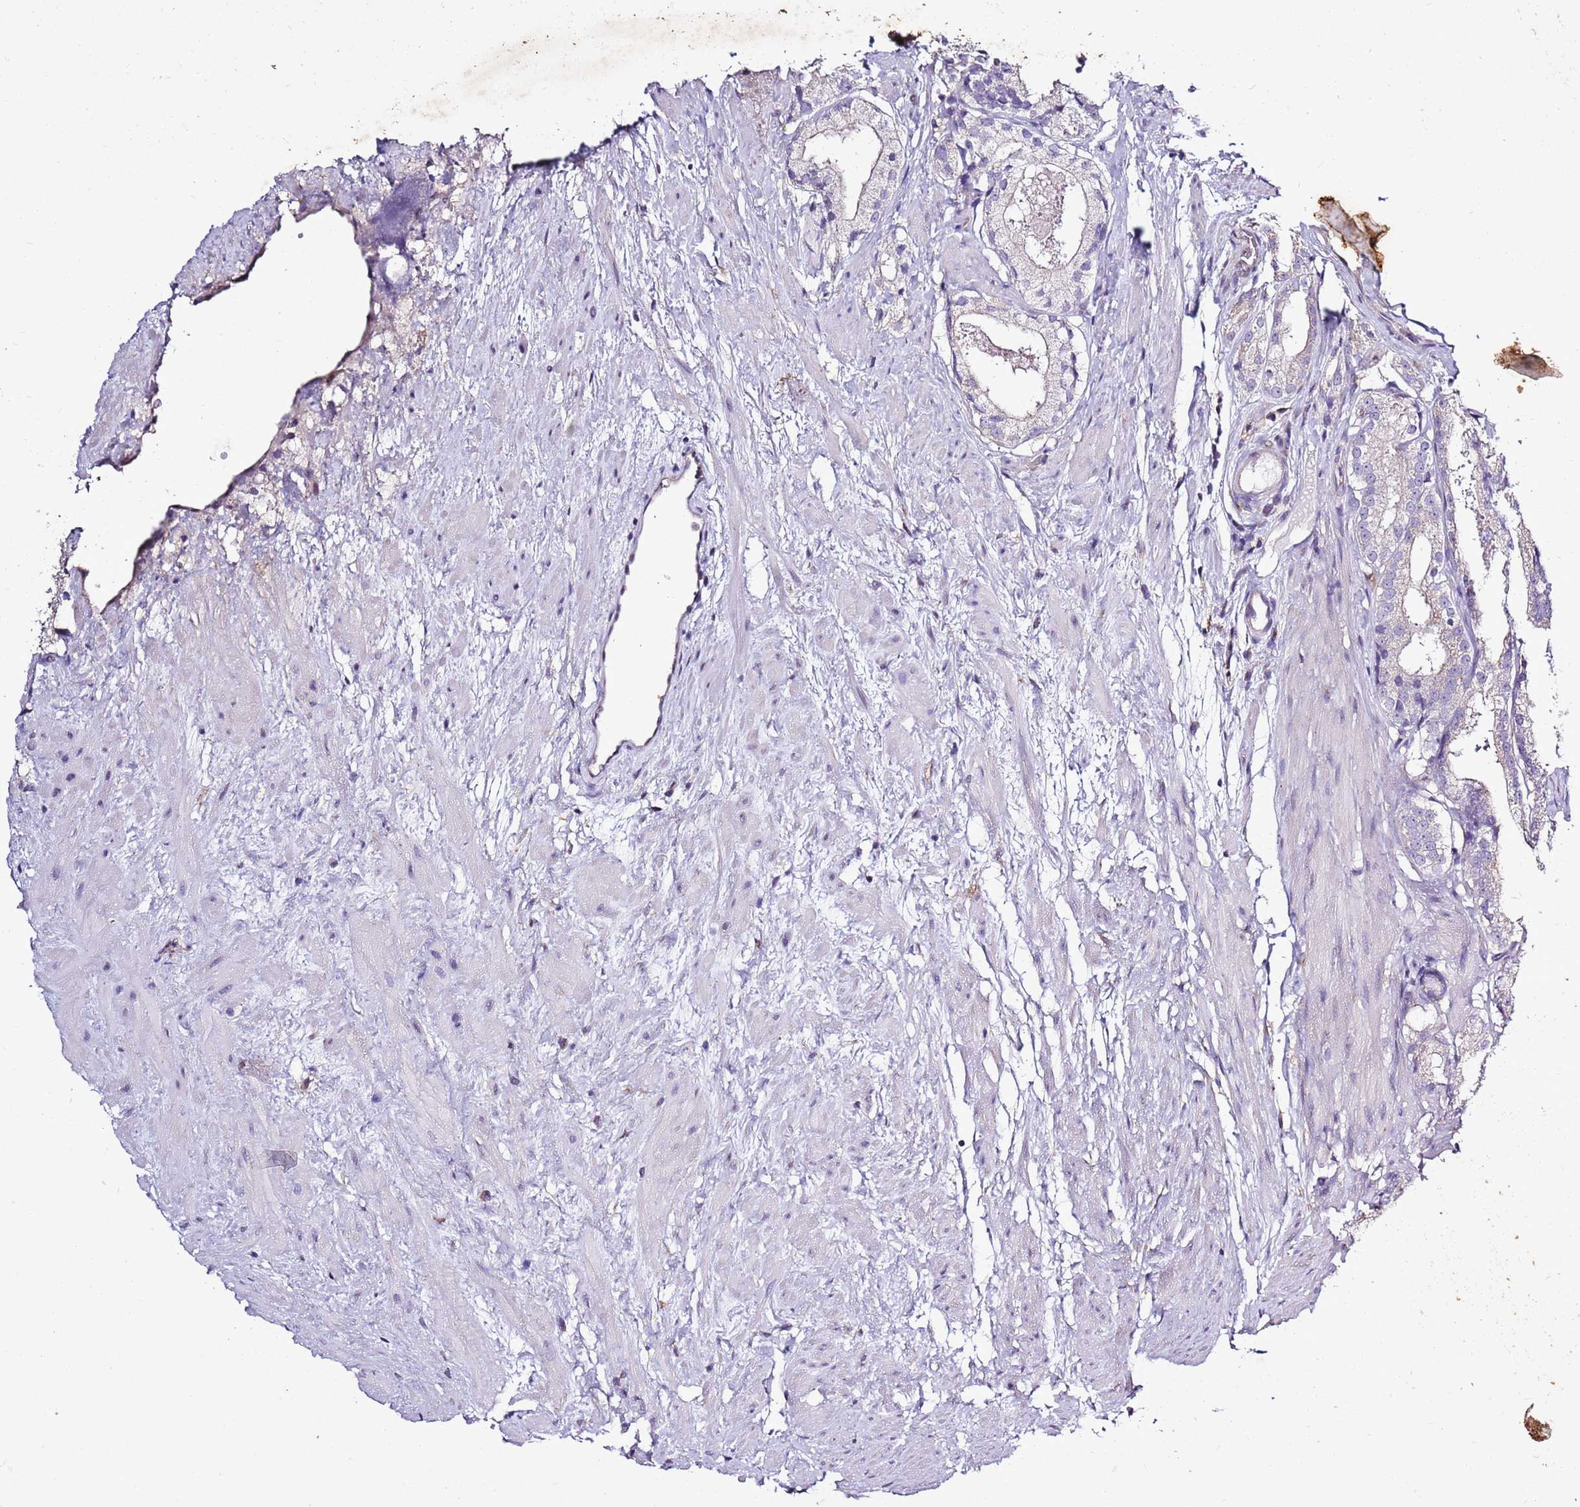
{"staining": {"intensity": "negative", "quantity": "none", "location": "none"}, "tissue": "prostate cancer", "cell_type": "Tumor cells", "image_type": "cancer", "snomed": [{"axis": "morphology", "description": "Adenocarcinoma, Low grade"}, {"axis": "topography", "description": "Prostate"}], "caption": "Tumor cells show no significant positivity in low-grade adenocarcinoma (prostate). The staining is performed using DAB (3,3'-diaminobenzidine) brown chromogen with nuclei counter-stained in using hematoxylin.", "gene": "CAPN9", "patient": {"sex": "male", "age": 68}}